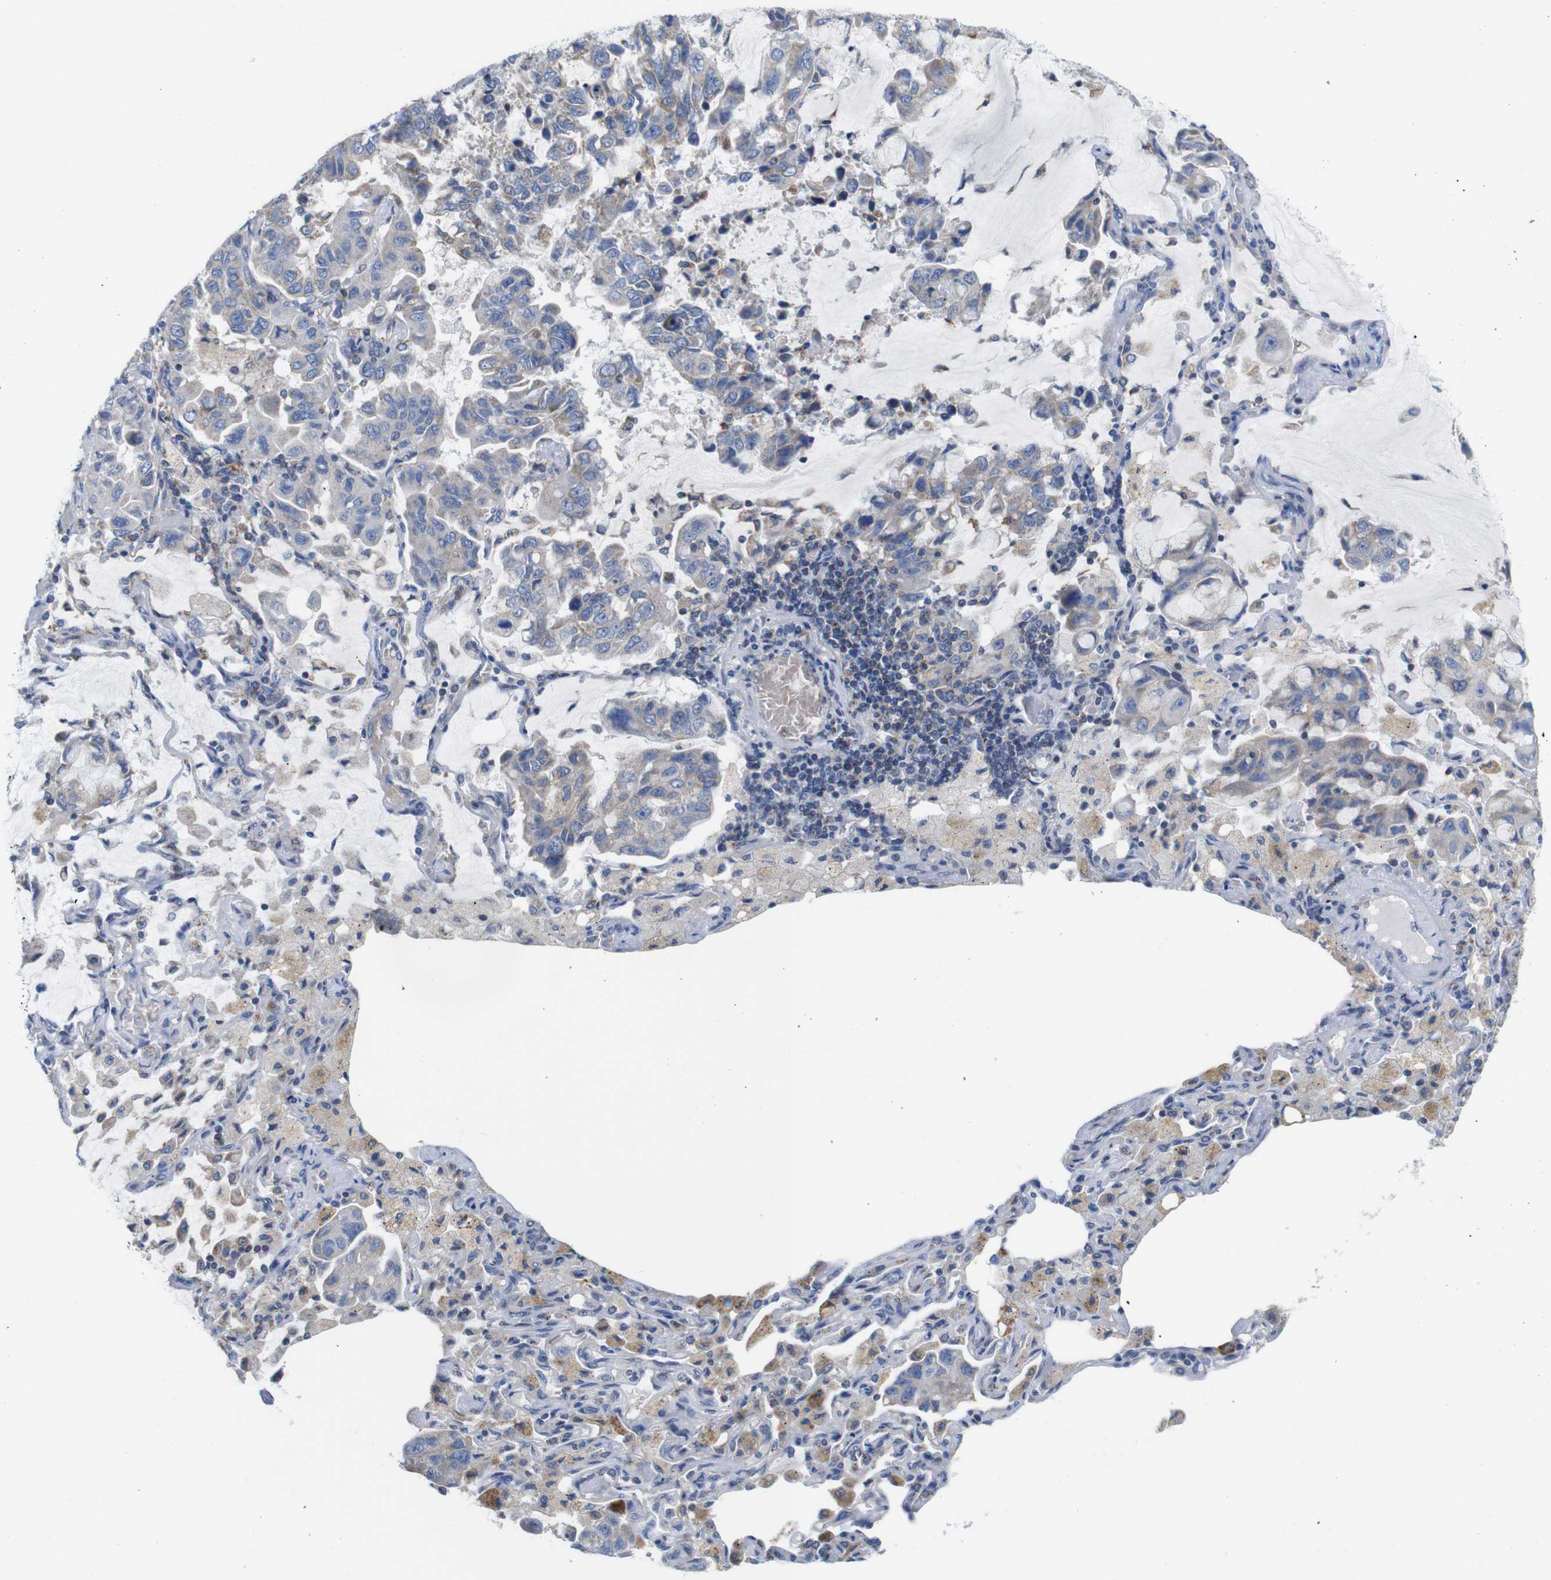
{"staining": {"intensity": "moderate", "quantity": "<25%", "location": "cytoplasmic/membranous"}, "tissue": "lung cancer", "cell_type": "Tumor cells", "image_type": "cancer", "snomed": [{"axis": "morphology", "description": "Adenocarcinoma, NOS"}, {"axis": "topography", "description": "Lung"}], "caption": "The histopathology image shows immunohistochemical staining of lung cancer (adenocarcinoma). There is moderate cytoplasmic/membranous expression is identified in about <25% of tumor cells. (DAB (3,3'-diaminobenzidine) = brown stain, brightfield microscopy at high magnification).", "gene": "PDCD1LG2", "patient": {"sex": "male", "age": 64}}